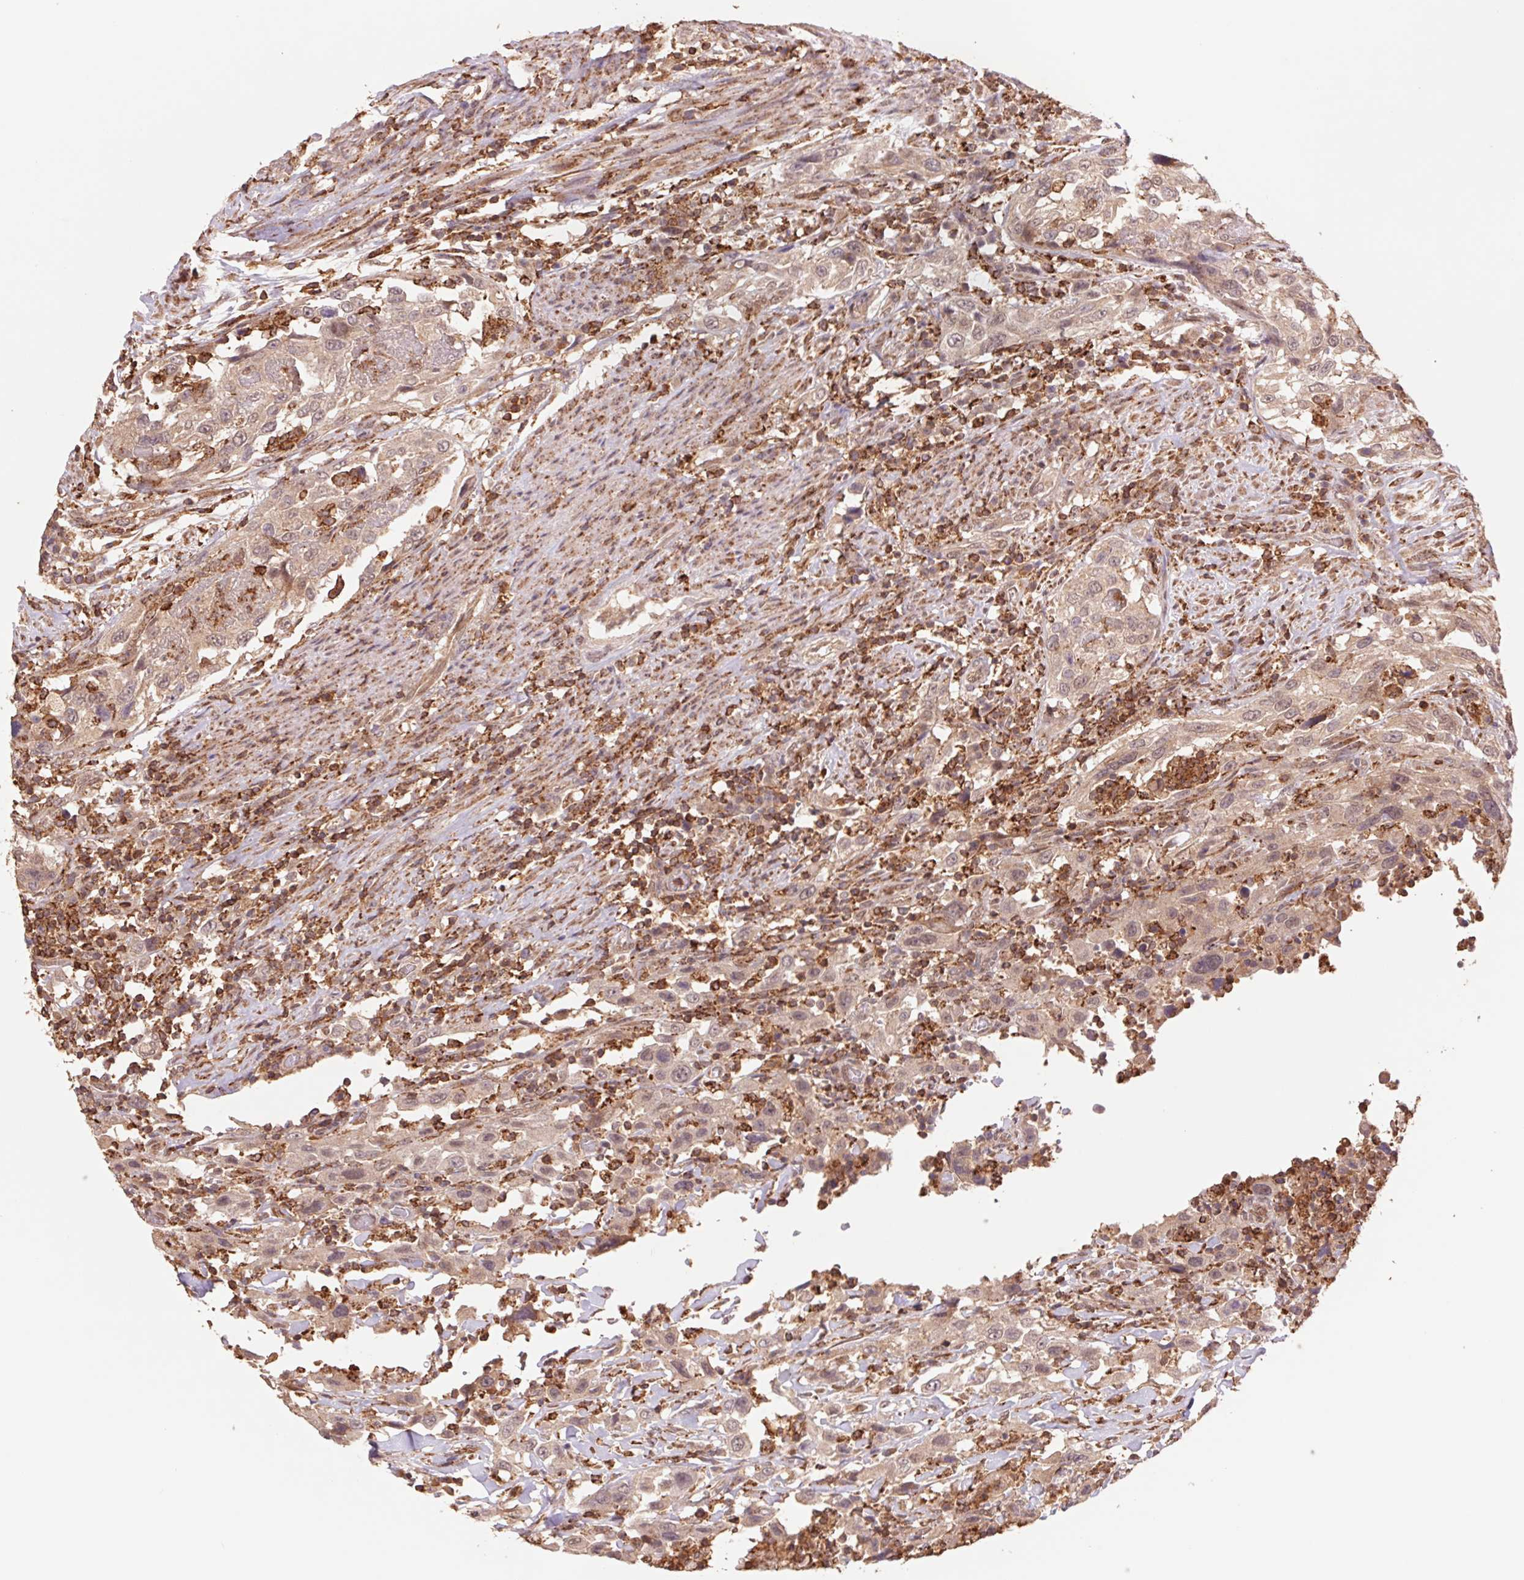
{"staining": {"intensity": "weak", "quantity": "25%-75%", "location": "cytoplasmic/membranous"}, "tissue": "urothelial cancer", "cell_type": "Tumor cells", "image_type": "cancer", "snomed": [{"axis": "morphology", "description": "Urothelial carcinoma, High grade"}, {"axis": "topography", "description": "Urinary bladder"}], "caption": "Urothelial carcinoma (high-grade) stained with a protein marker exhibits weak staining in tumor cells.", "gene": "URM1", "patient": {"sex": "male", "age": 61}}